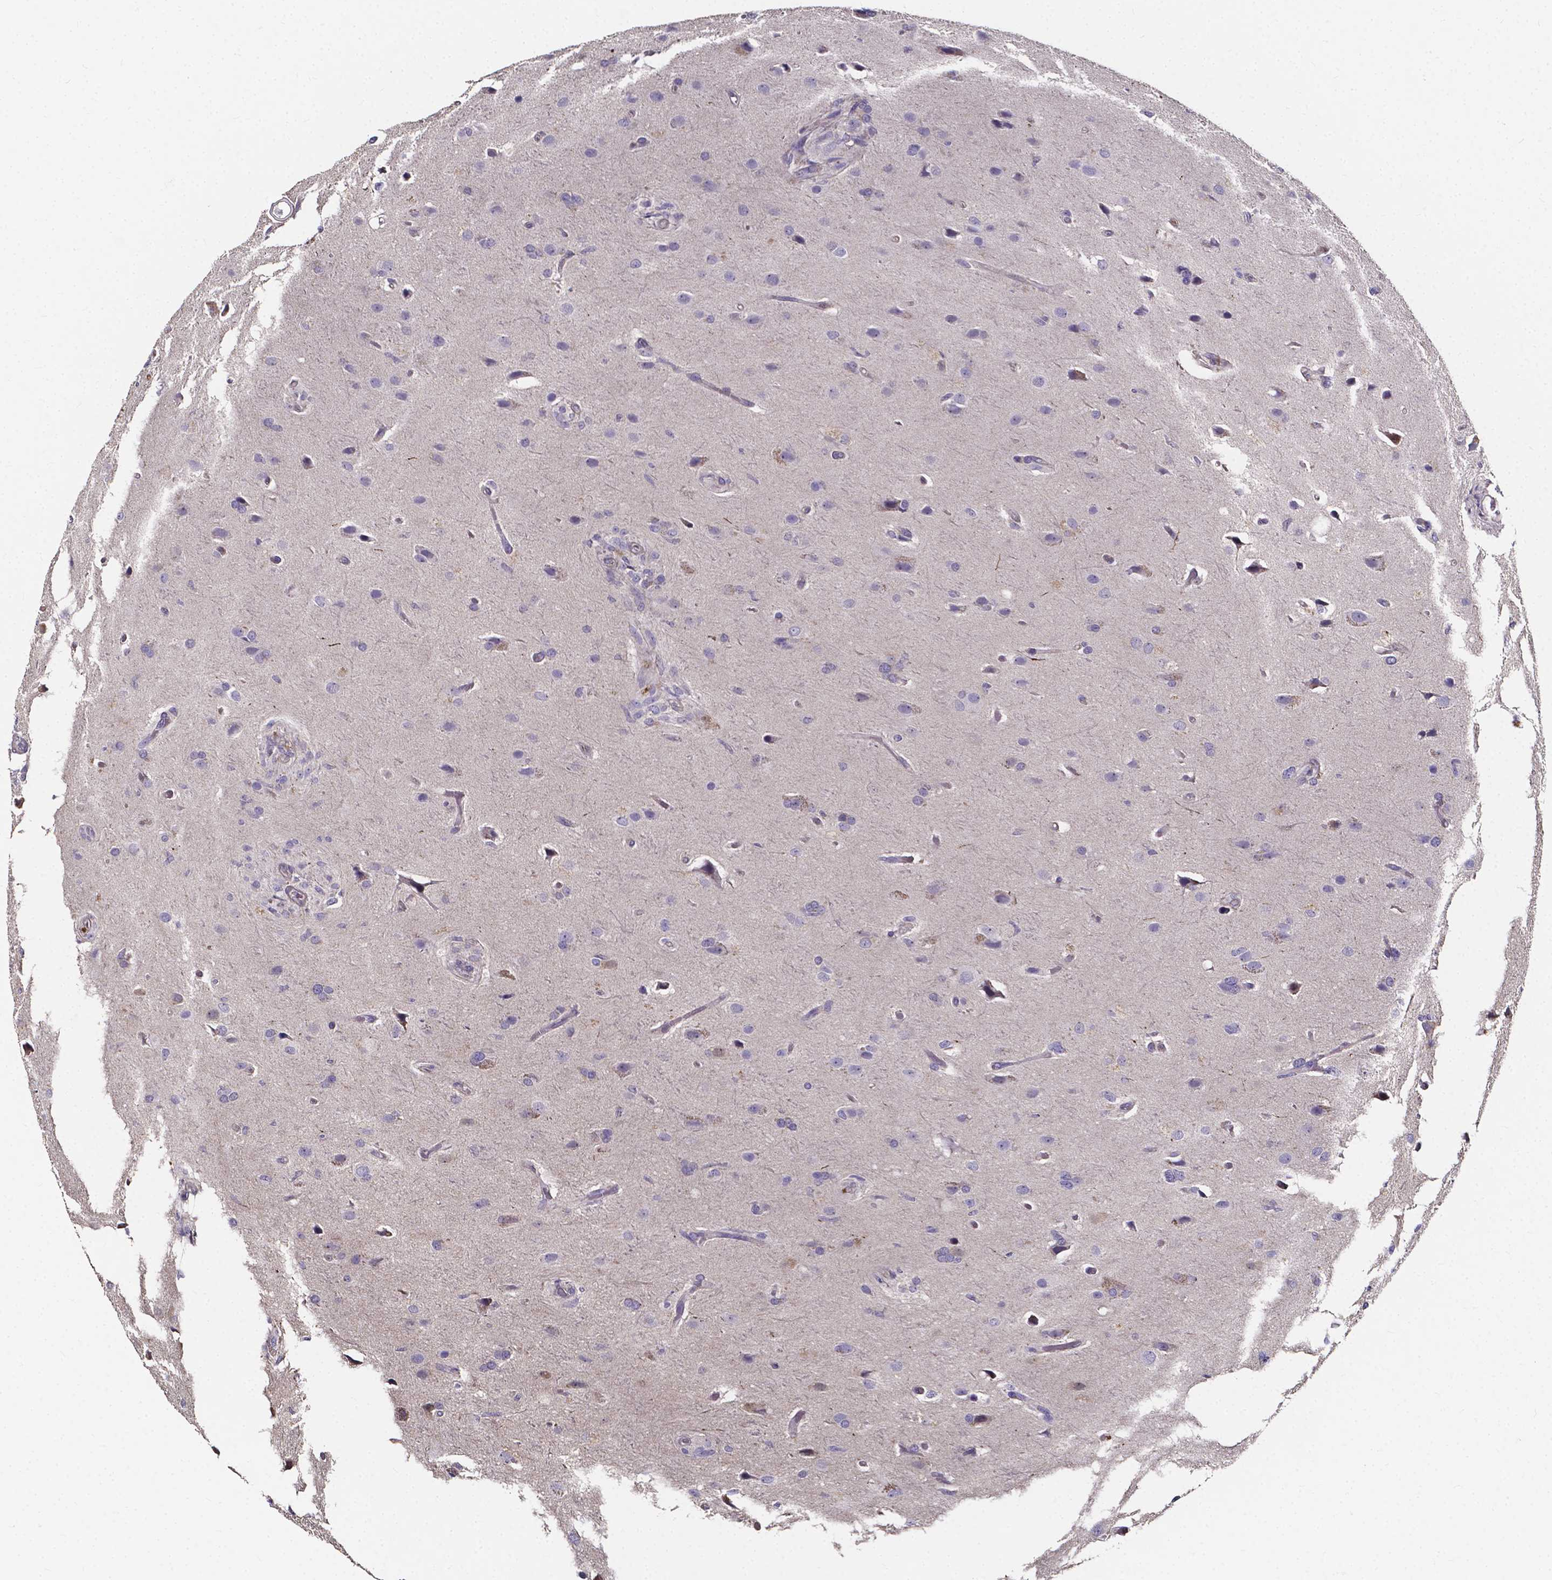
{"staining": {"intensity": "negative", "quantity": "none", "location": "none"}, "tissue": "glioma", "cell_type": "Tumor cells", "image_type": "cancer", "snomed": [{"axis": "morphology", "description": "Glioma, malignant, High grade"}, {"axis": "topography", "description": "Brain"}], "caption": "Protein analysis of glioma exhibits no significant positivity in tumor cells.", "gene": "THEMIS", "patient": {"sex": "male", "age": 68}}